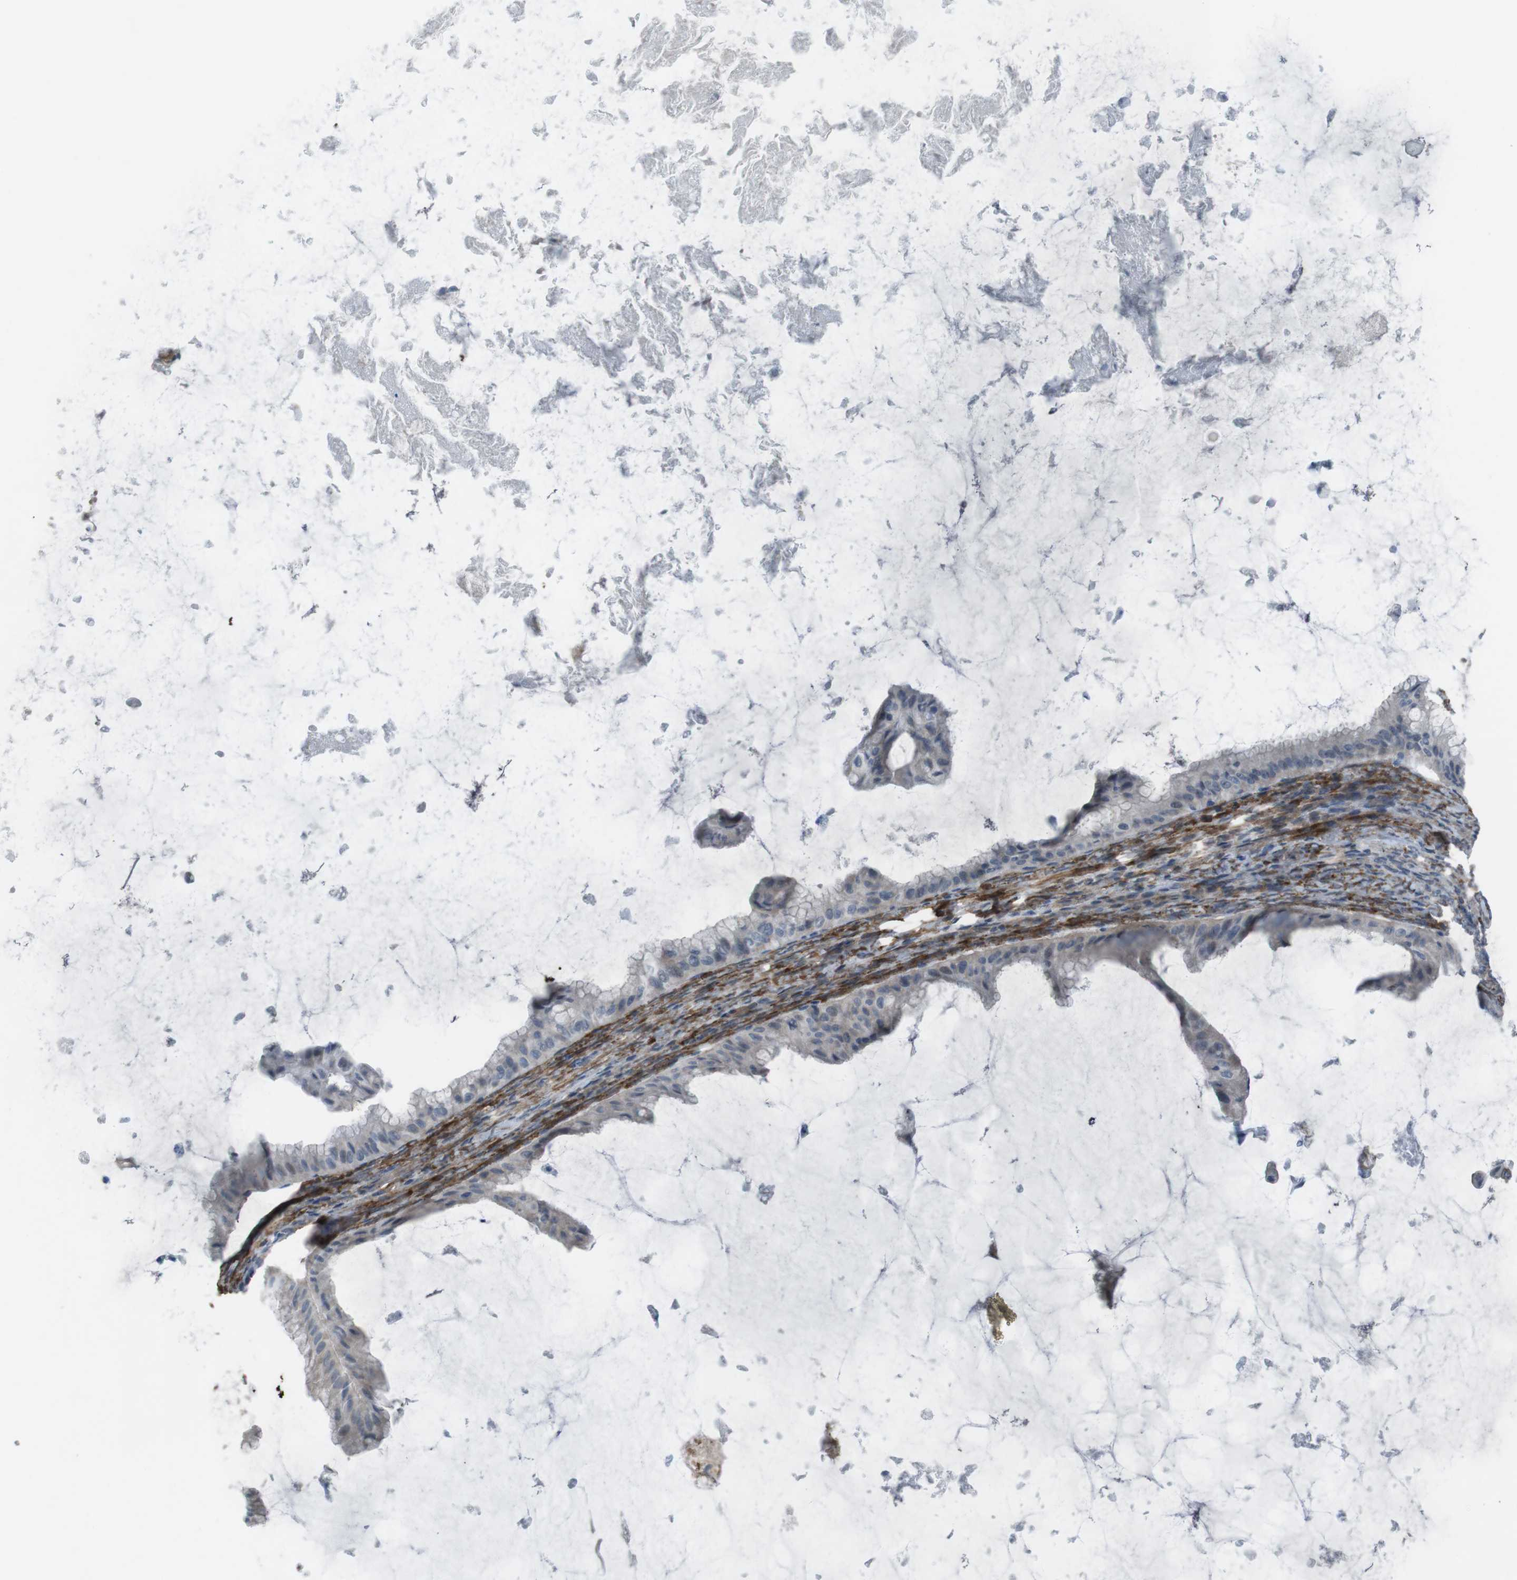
{"staining": {"intensity": "negative", "quantity": "none", "location": "none"}, "tissue": "ovarian cancer", "cell_type": "Tumor cells", "image_type": "cancer", "snomed": [{"axis": "morphology", "description": "Cystadenocarcinoma, mucinous, NOS"}, {"axis": "topography", "description": "Ovary"}], "caption": "The micrograph shows no significant expression in tumor cells of ovarian cancer.", "gene": "ANK2", "patient": {"sex": "female", "age": 61}}